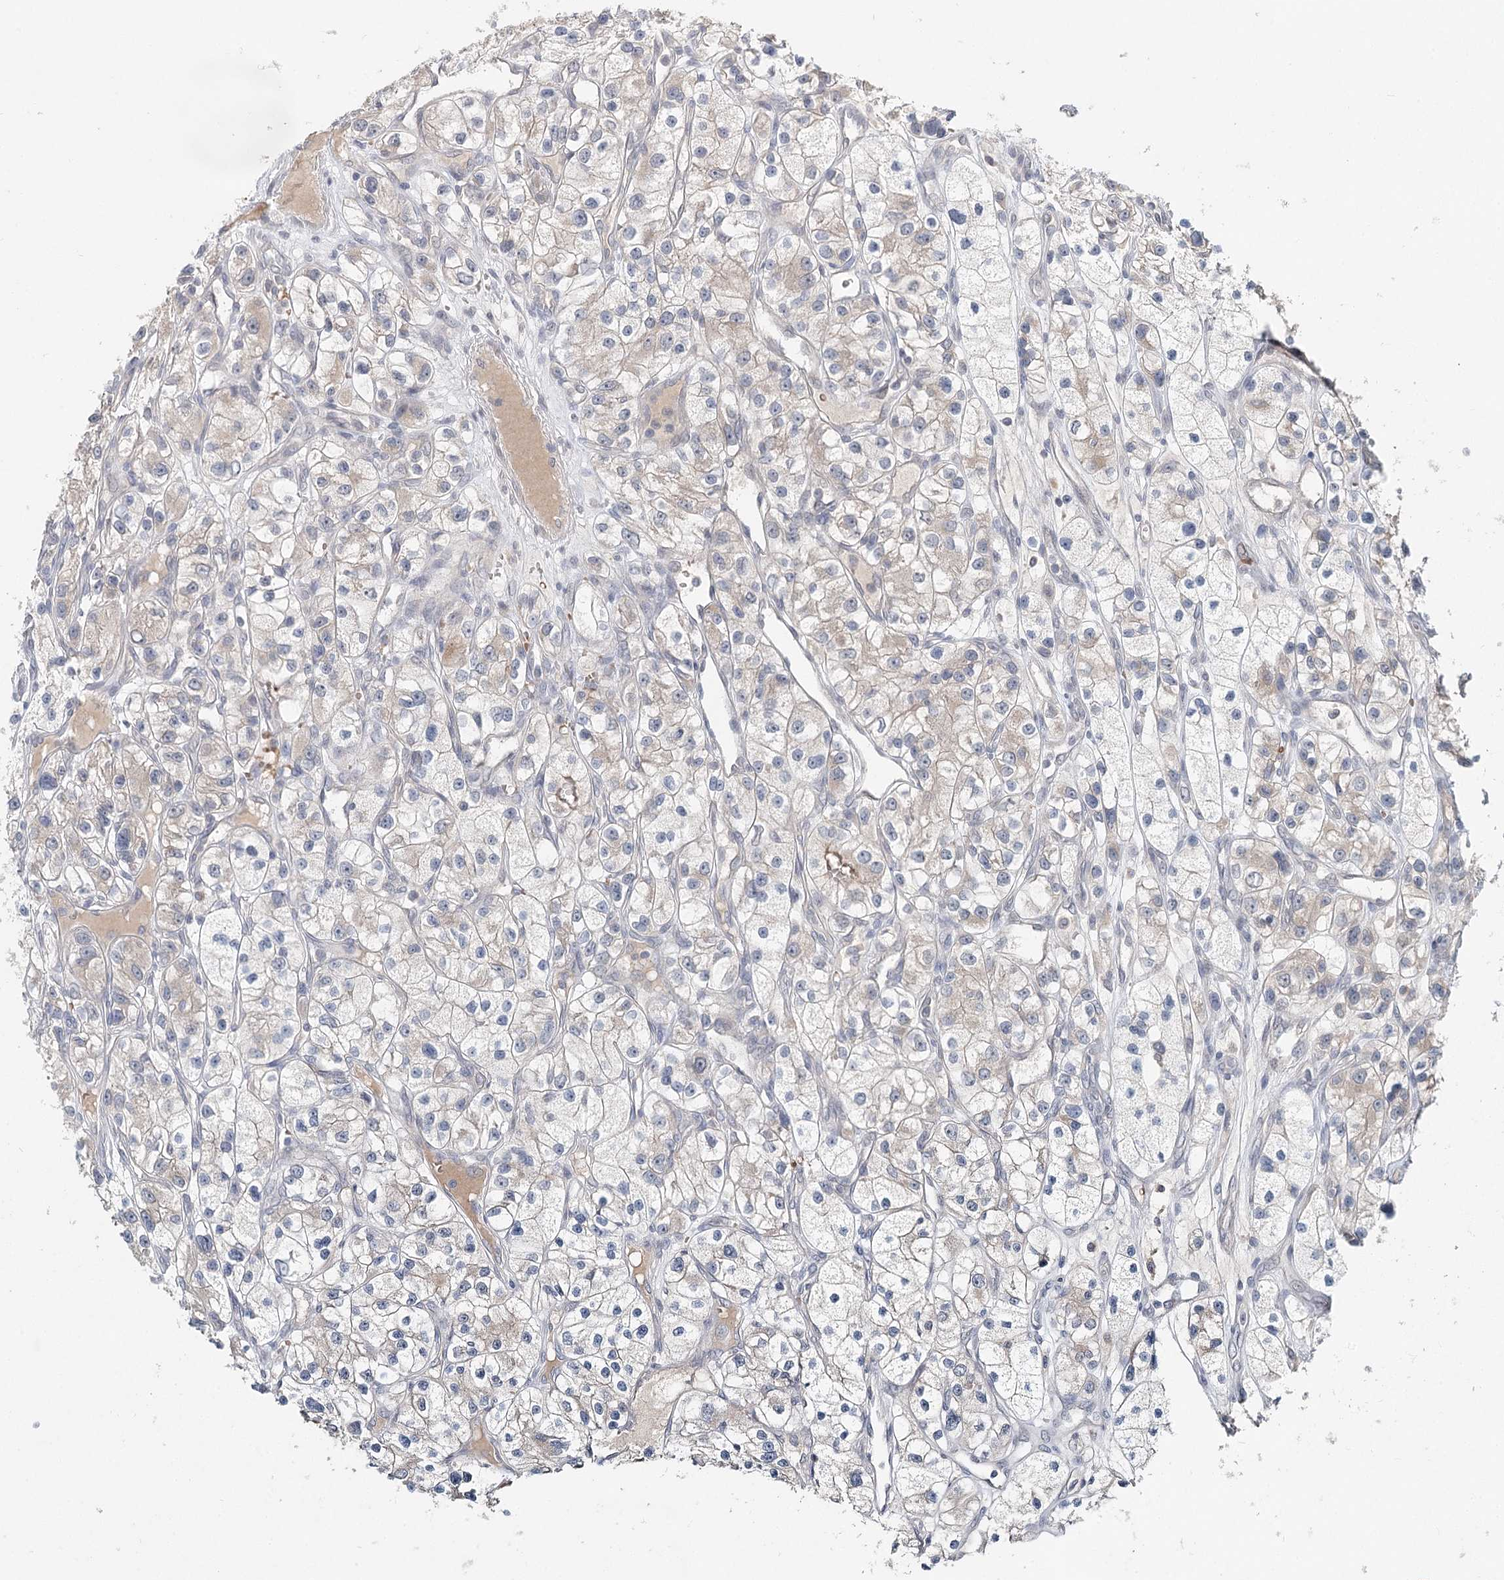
{"staining": {"intensity": "negative", "quantity": "none", "location": "none"}, "tissue": "renal cancer", "cell_type": "Tumor cells", "image_type": "cancer", "snomed": [{"axis": "morphology", "description": "Adenocarcinoma, NOS"}, {"axis": "topography", "description": "Kidney"}], "caption": "This is an immunohistochemistry (IHC) image of human adenocarcinoma (renal). There is no staining in tumor cells.", "gene": "FBXO7", "patient": {"sex": "female", "age": 57}}